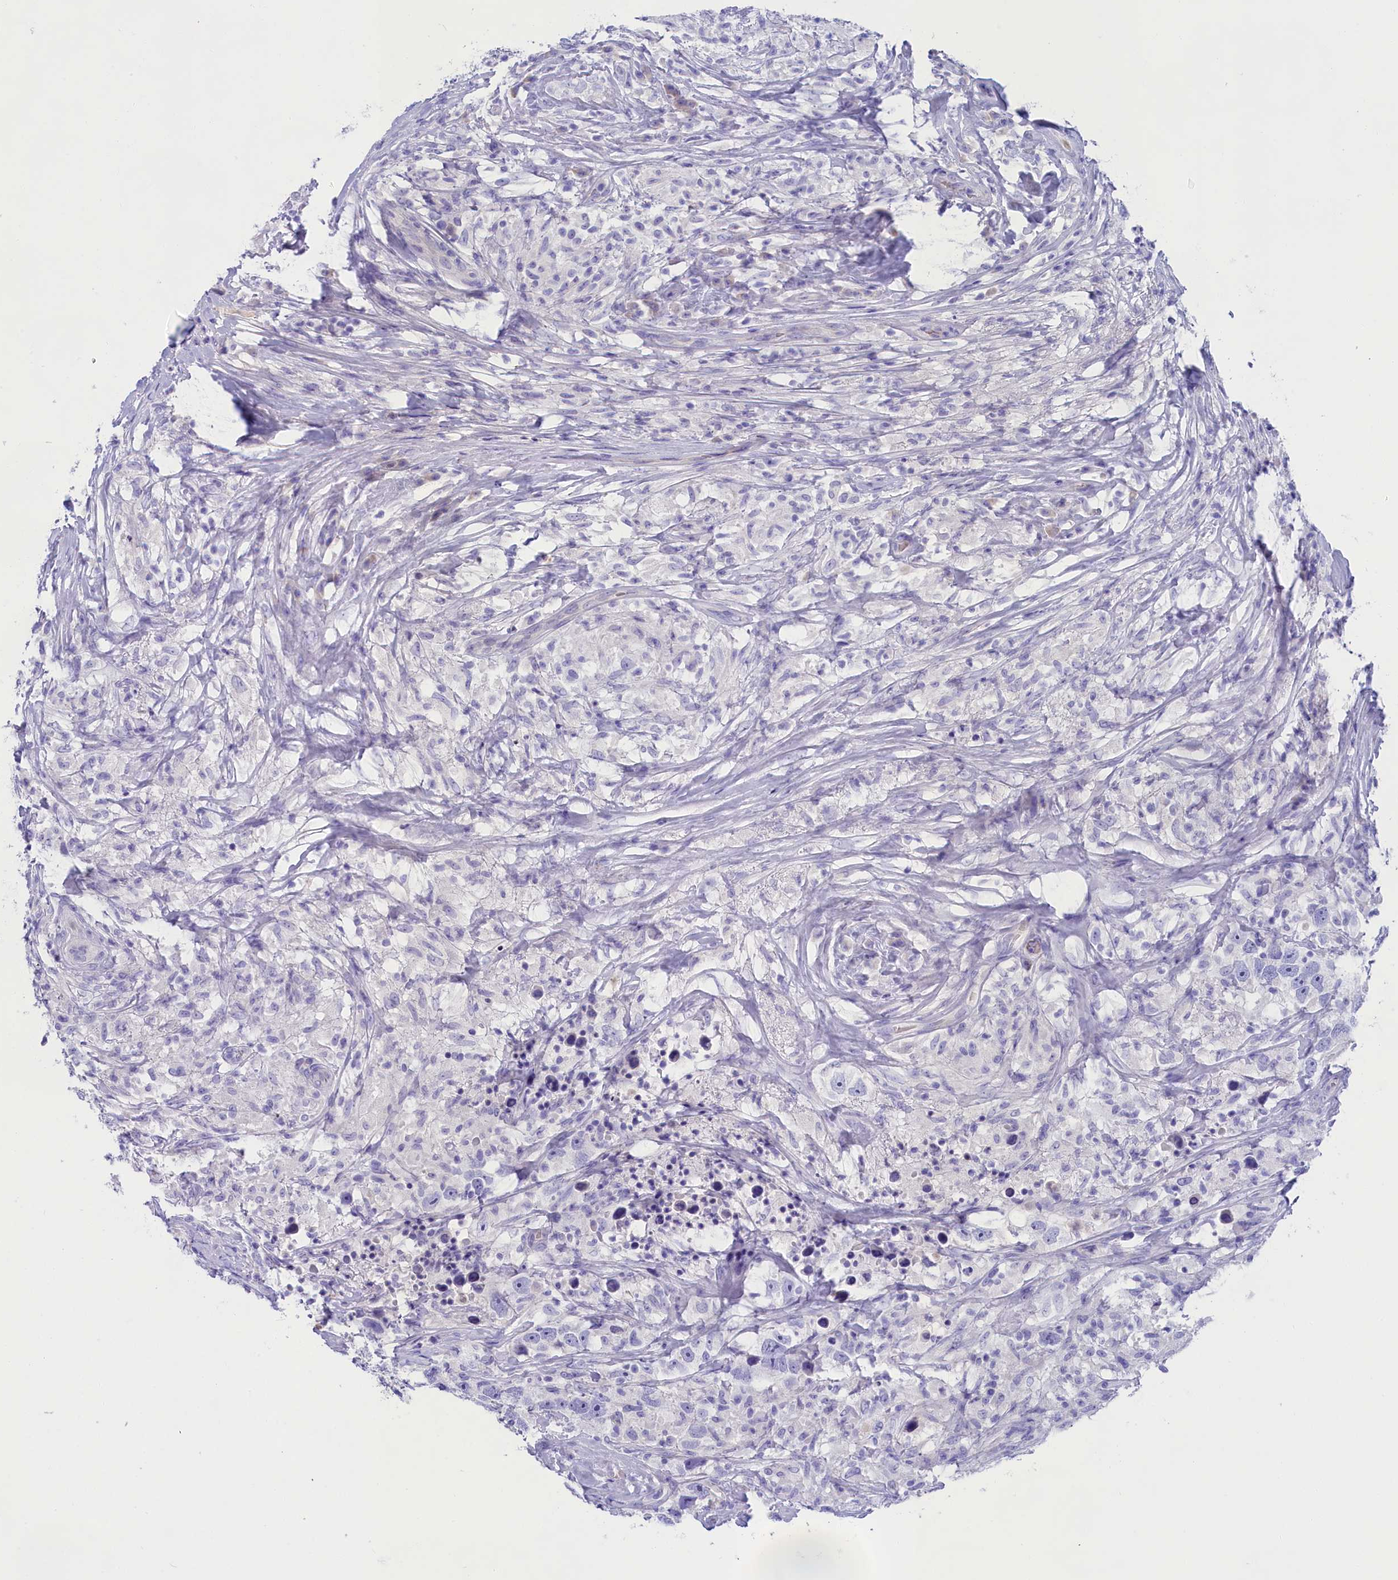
{"staining": {"intensity": "negative", "quantity": "none", "location": "none"}, "tissue": "testis cancer", "cell_type": "Tumor cells", "image_type": "cancer", "snomed": [{"axis": "morphology", "description": "Seminoma, NOS"}, {"axis": "topography", "description": "Testis"}], "caption": "Tumor cells show no significant protein expression in testis seminoma.", "gene": "SULT2A1", "patient": {"sex": "male", "age": 49}}